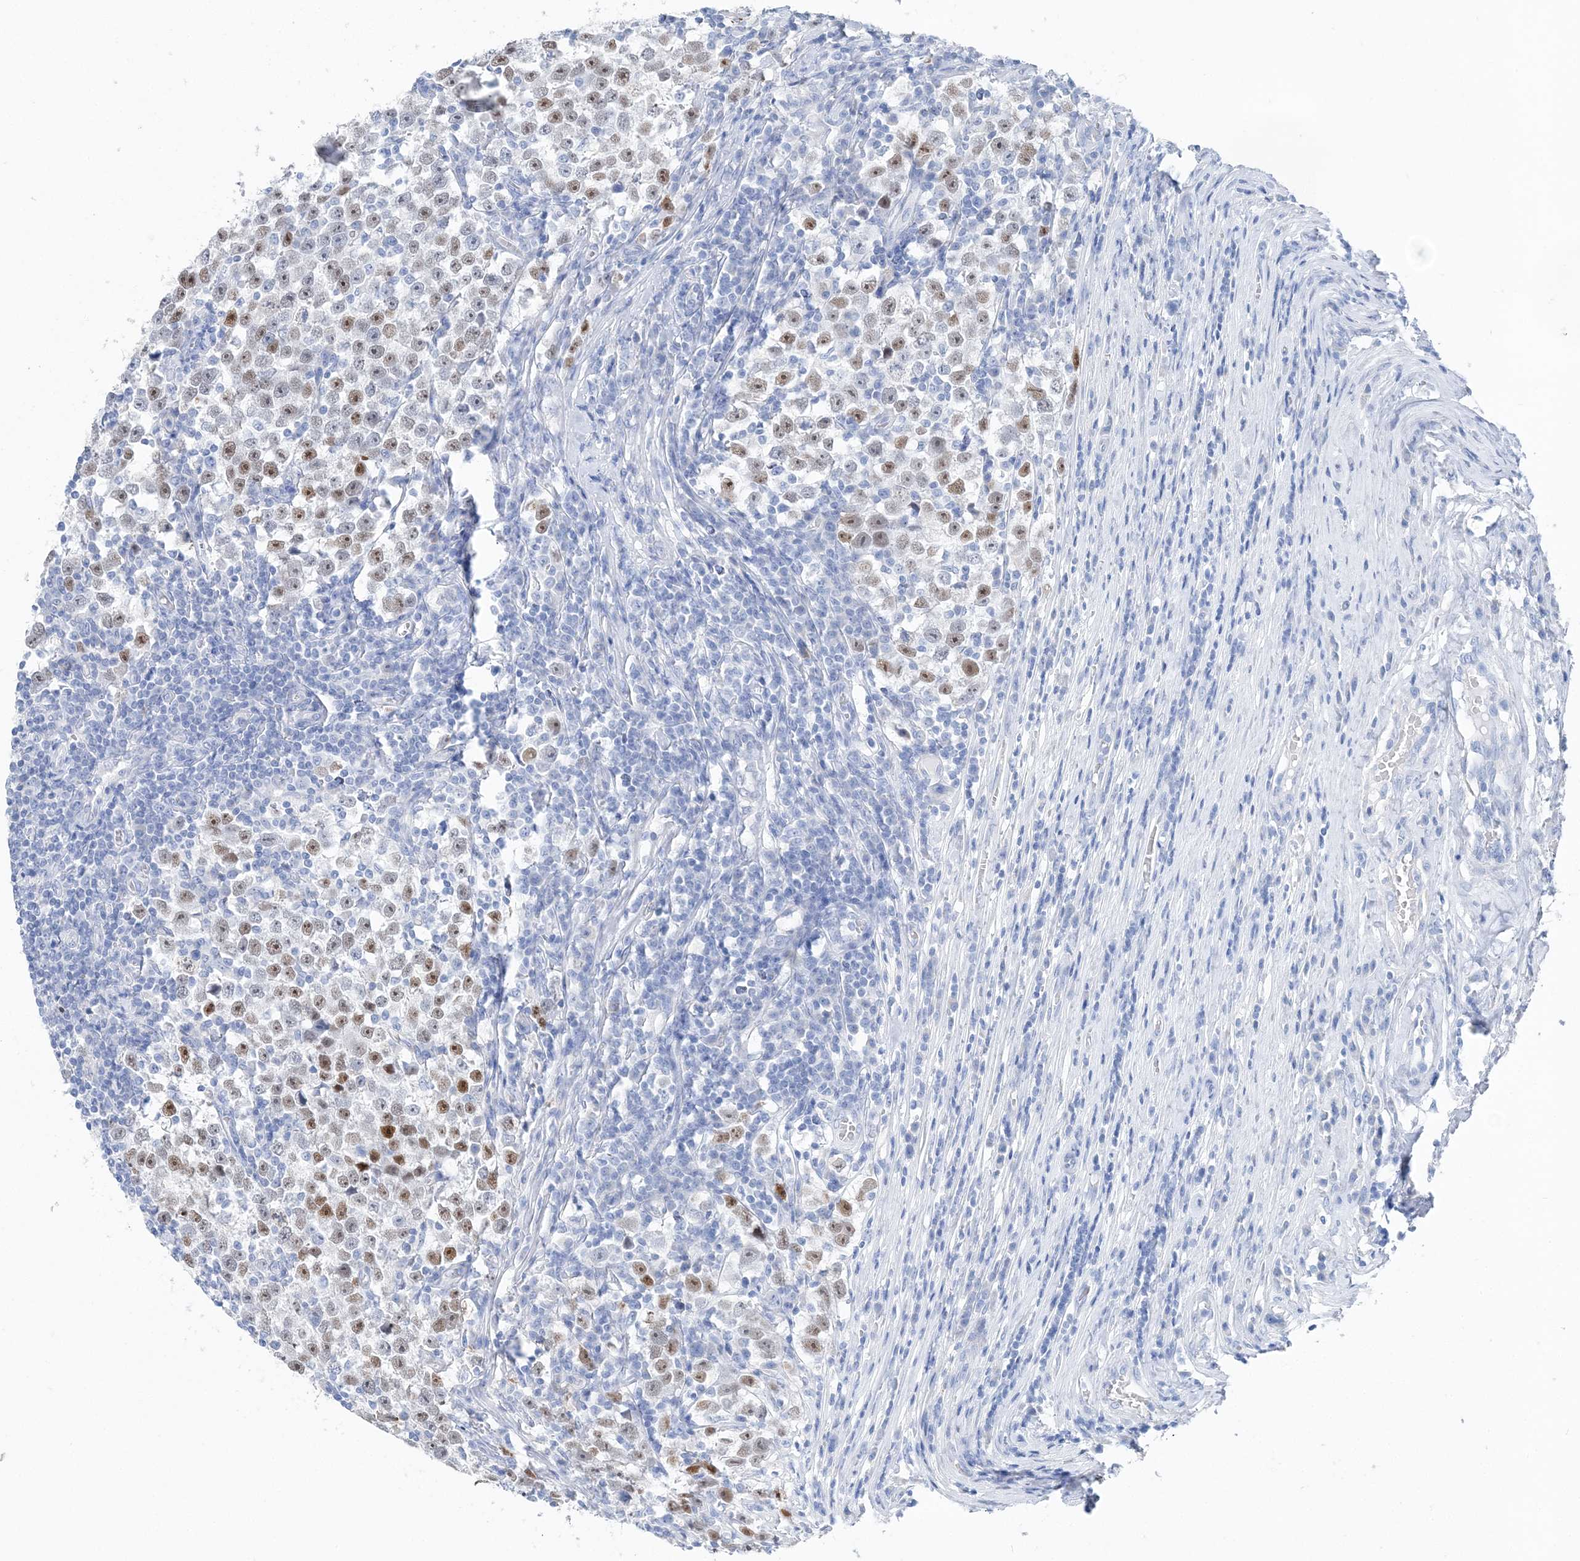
{"staining": {"intensity": "moderate", "quantity": "25%-75%", "location": "nuclear"}, "tissue": "testis cancer", "cell_type": "Tumor cells", "image_type": "cancer", "snomed": [{"axis": "morphology", "description": "Normal tissue, NOS"}, {"axis": "morphology", "description": "Seminoma, NOS"}, {"axis": "topography", "description": "Testis"}], "caption": "The immunohistochemical stain highlights moderate nuclear positivity in tumor cells of seminoma (testis) tissue.", "gene": "TSPYL6", "patient": {"sex": "male", "age": 43}}